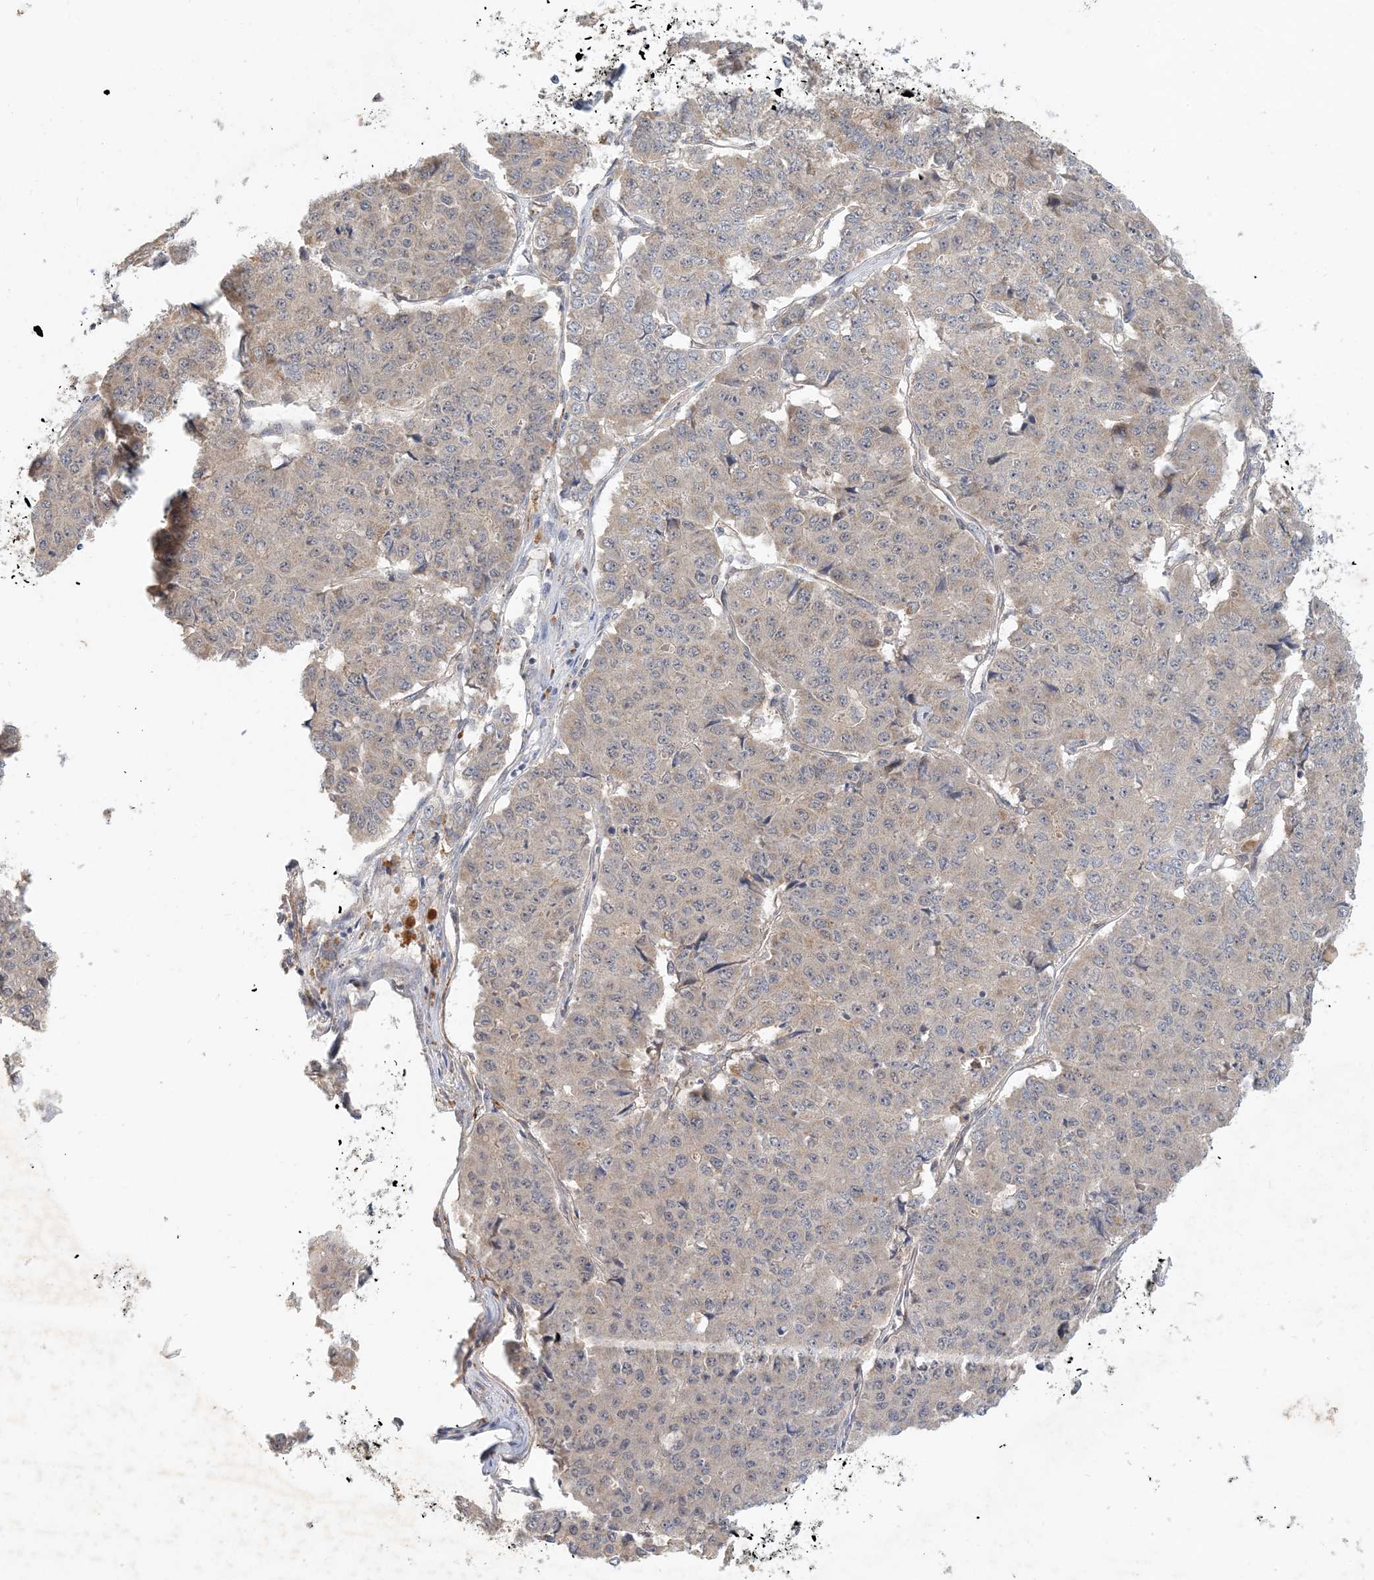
{"staining": {"intensity": "weak", "quantity": "<25%", "location": "cytoplasmic/membranous"}, "tissue": "pancreatic cancer", "cell_type": "Tumor cells", "image_type": "cancer", "snomed": [{"axis": "morphology", "description": "Adenocarcinoma, NOS"}, {"axis": "topography", "description": "Pancreas"}], "caption": "IHC of human pancreatic cancer (adenocarcinoma) exhibits no positivity in tumor cells. (DAB IHC, high magnification).", "gene": "ZBTB3", "patient": {"sex": "male", "age": 50}}